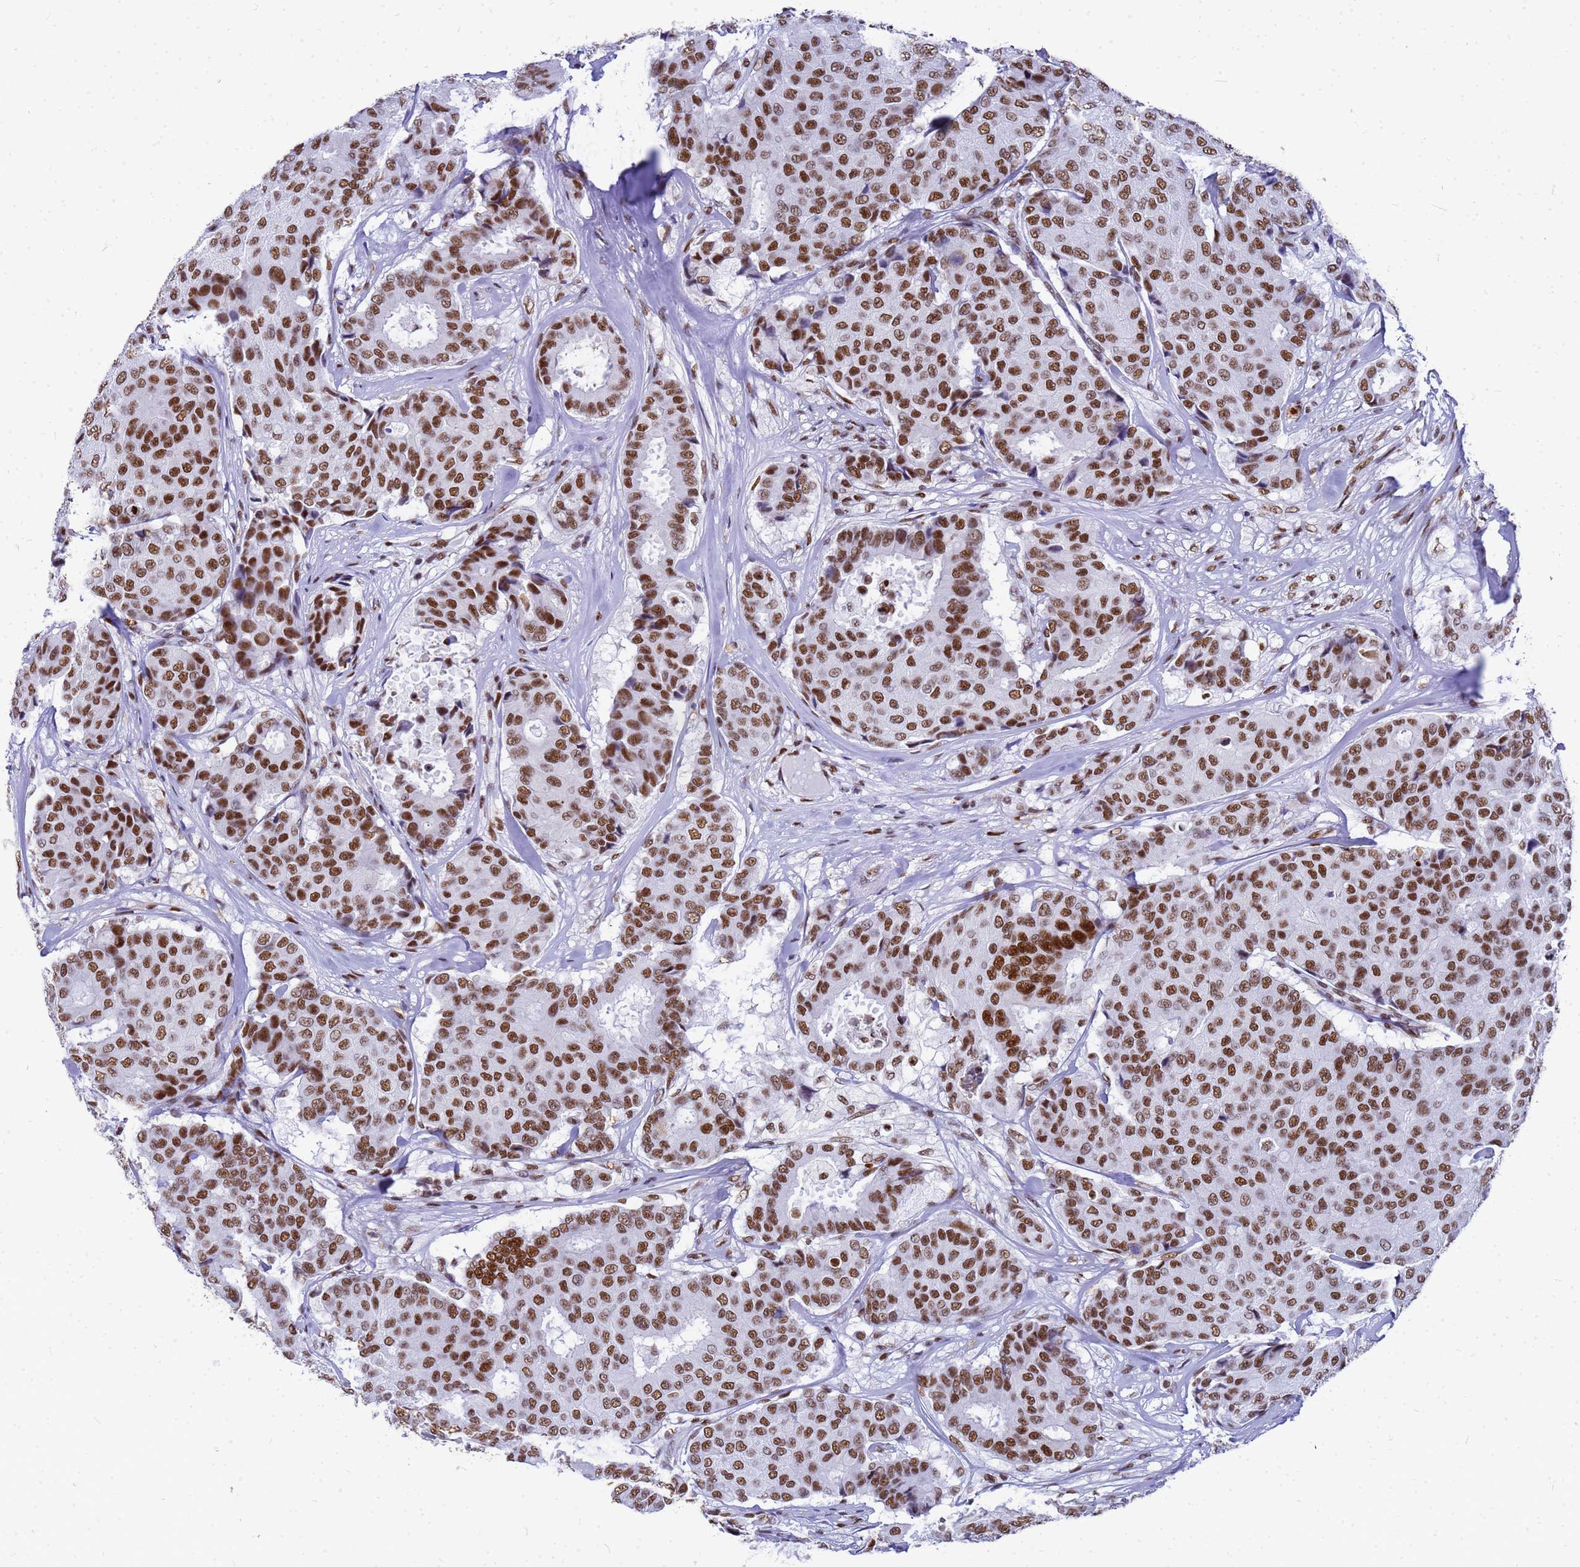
{"staining": {"intensity": "moderate", "quantity": ">75%", "location": "nuclear"}, "tissue": "breast cancer", "cell_type": "Tumor cells", "image_type": "cancer", "snomed": [{"axis": "morphology", "description": "Duct carcinoma"}, {"axis": "topography", "description": "Breast"}], "caption": "Immunohistochemical staining of breast infiltrating ductal carcinoma exhibits medium levels of moderate nuclear expression in approximately >75% of tumor cells.", "gene": "SART3", "patient": {"sex": "female", "age": 75}}